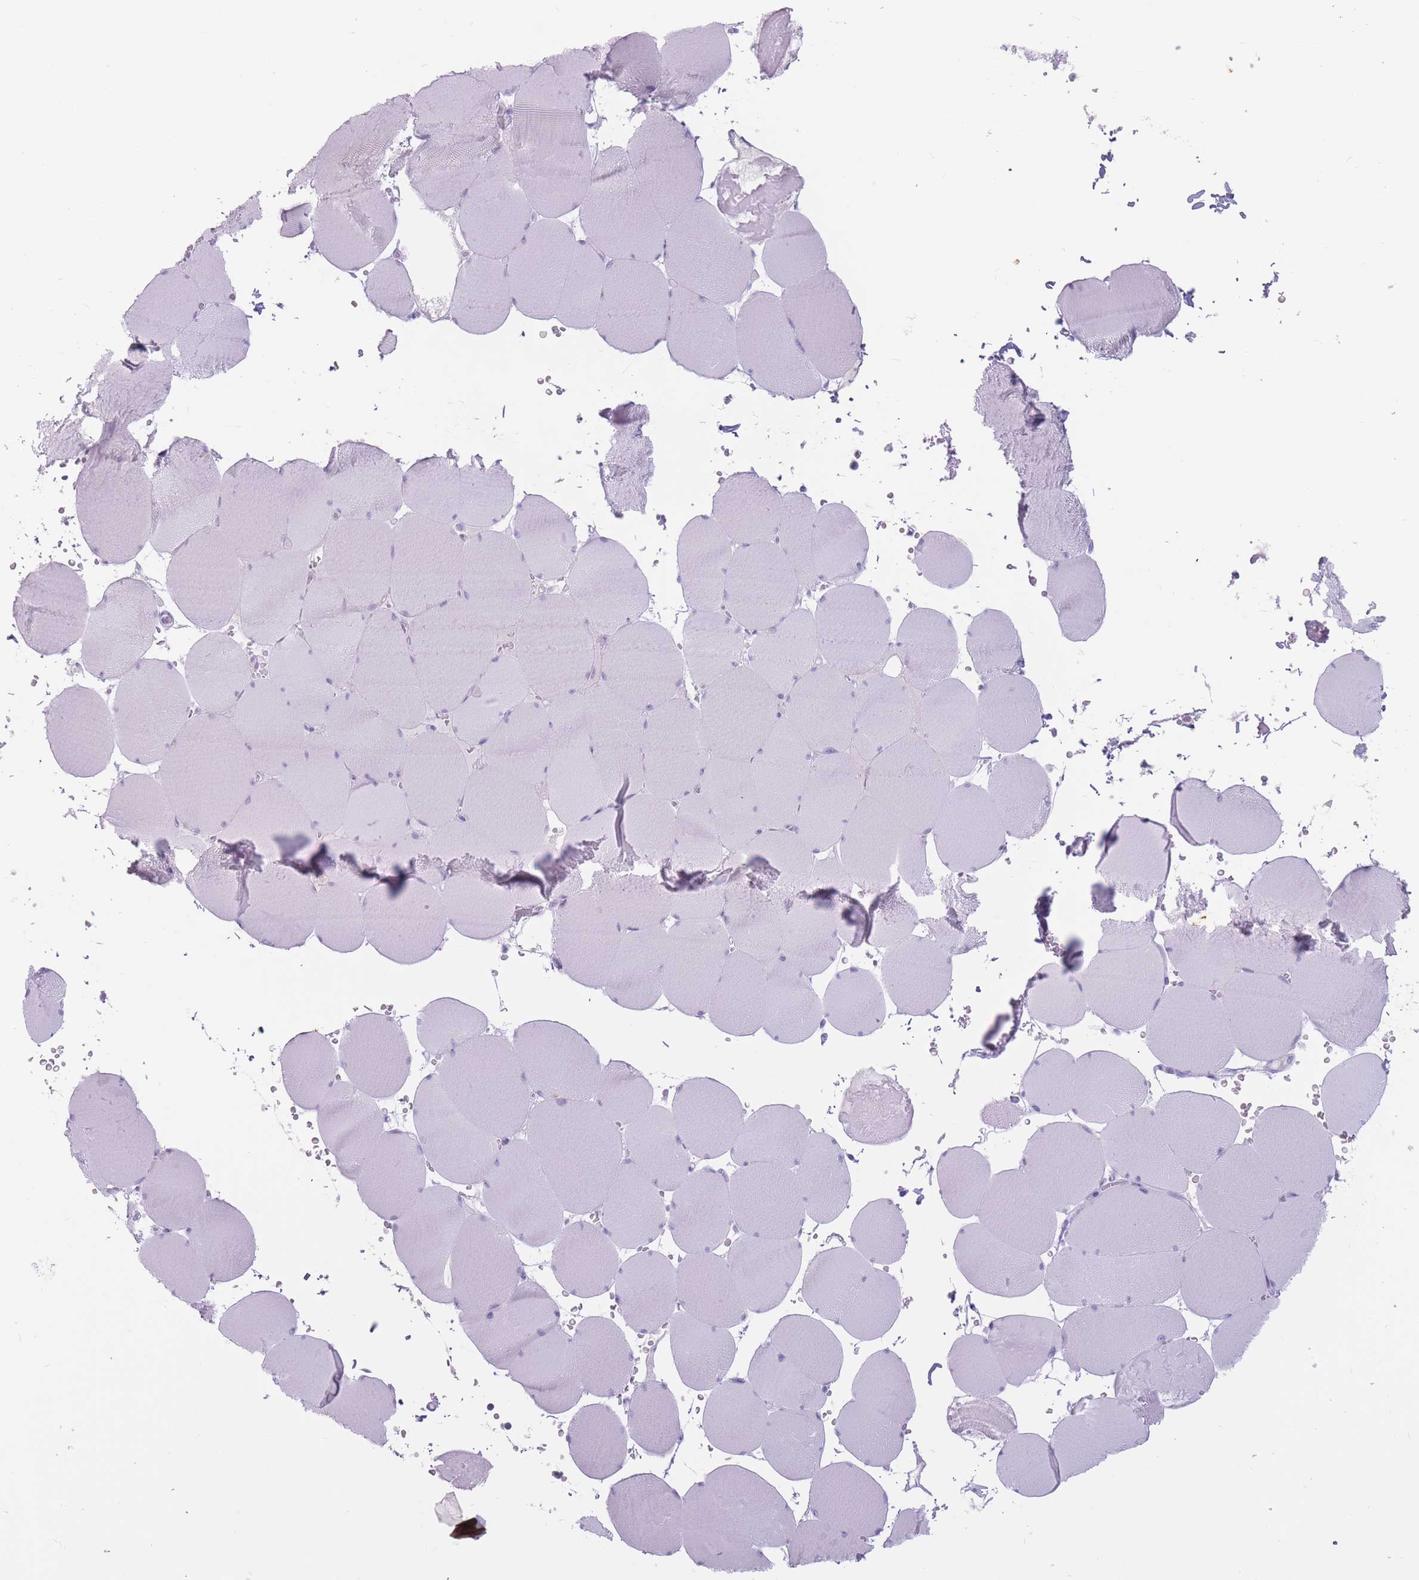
{"staining": {"intensity": "negative", "quantity": "none", "location": "none"}, "tissue": "skeletal muscle", "cell_type": "Myocytes", "image_type": "normal", "snomed": [{"axis": "morphology", "description": "Normal tissue, NOS"}, {"axis": "topography", "description": "Skeletal muscle"}, {"axis": "topography", "description": "Head-Neck"}], "caption": "Protein analysis of normal skeletal muscle displays no significant staining in myocytes. (DAB (3,3'-diaminobenzidine) IHC with hematoxylin counter stain).", "gene": "PNMA3", "patient": {"sex": "male", "age": 66}}